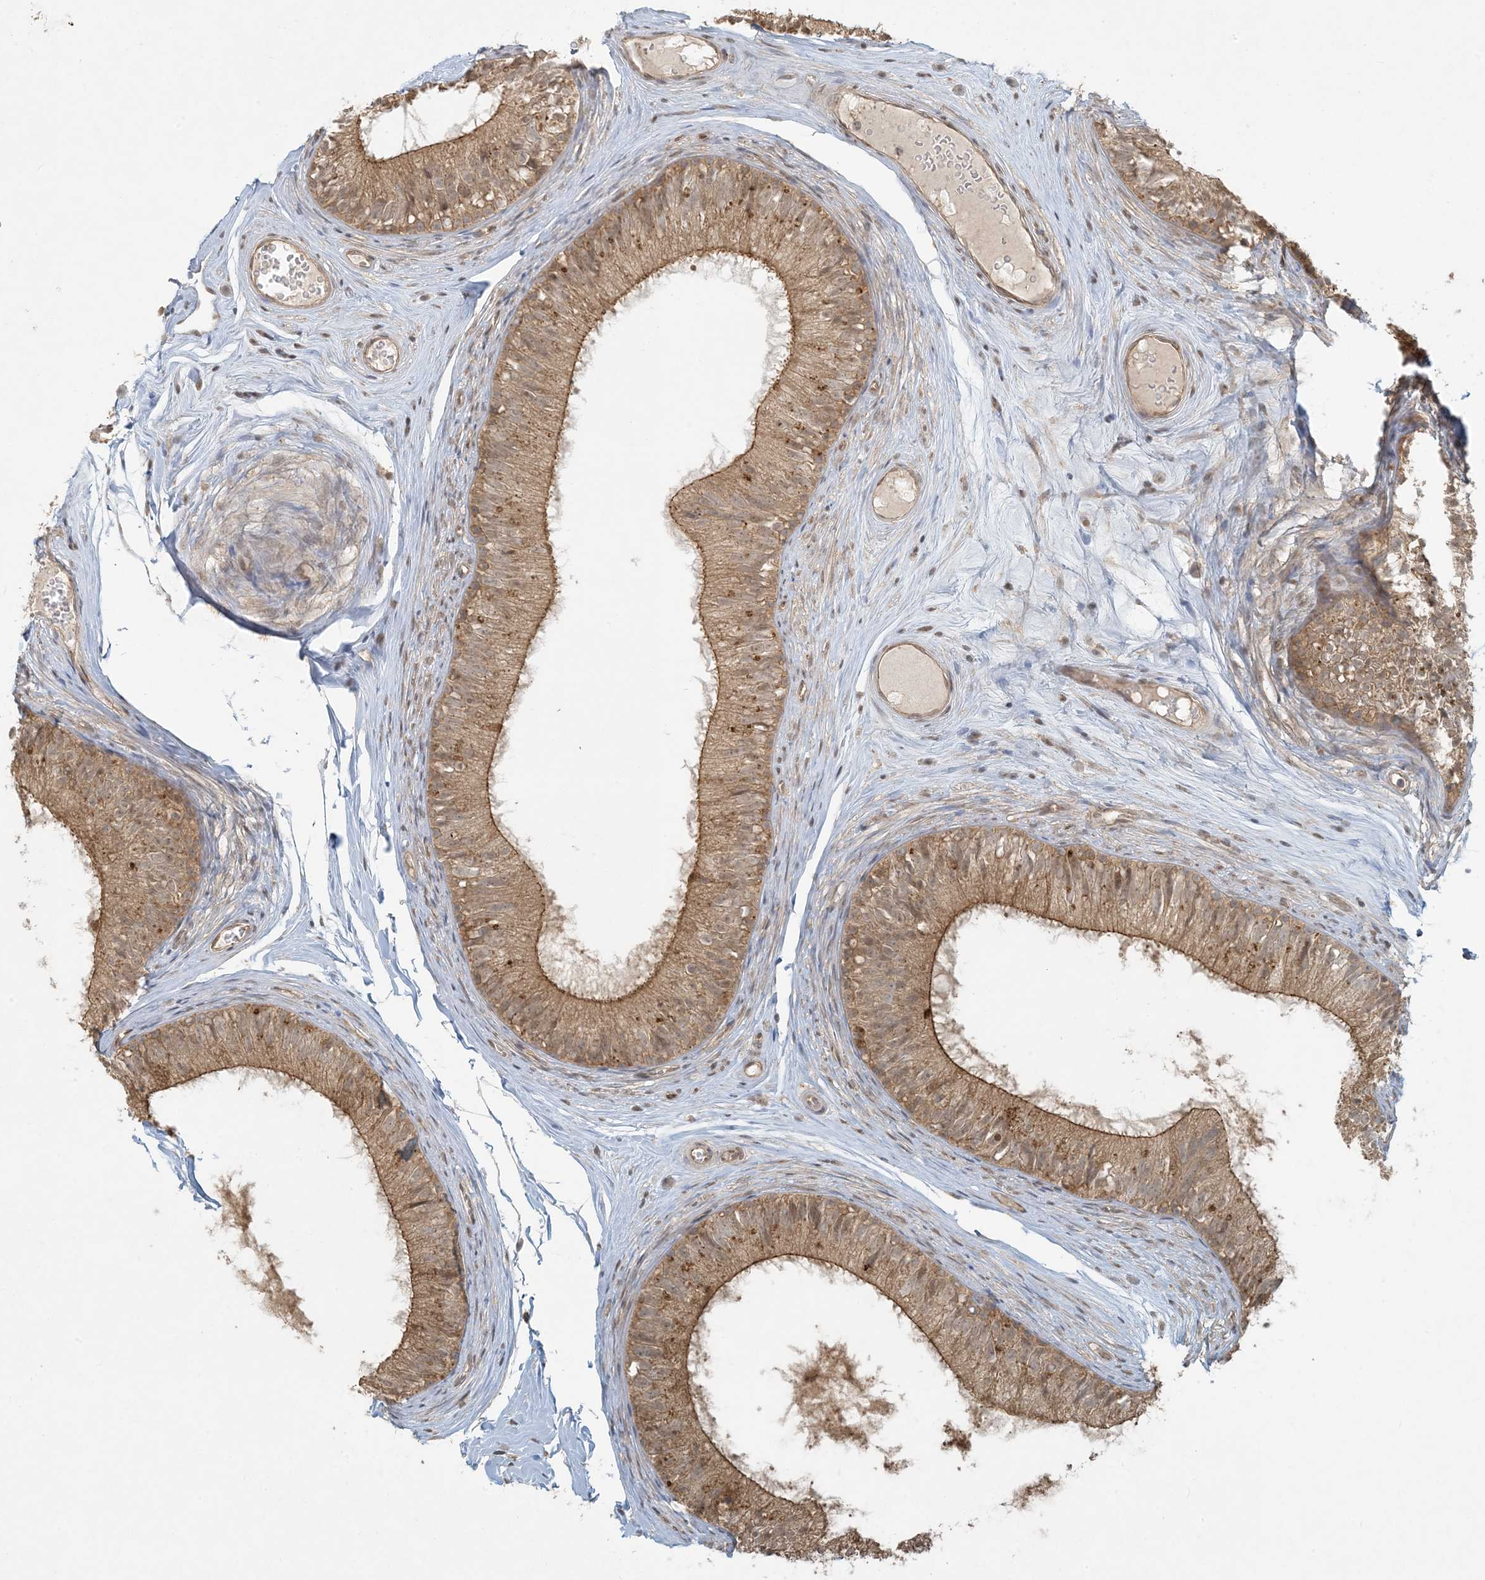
{"staining": {"intensity": "moderate", "quantity": ">75%", "location": "cytoplasmic/membranous"}, "tissue": "epididymis", "cell_type": "Glandular cells", "image_type": "normal", "snomed": [{"axis": "morphology", "description": "Normal tissue, NOS"}, {"axis": "morphology", "description": "Seminoma in situ"}, {"axis": "topography", "description": "Testis"}, {"axis": "topography", "description": "Epididymis"}], "caption": "Protein analysis of normal epididymis demonstrates moderate cytoplasmic/membranous staining in about >75% of glandular cells.", "gene": "BCORL1", "patient": {"sex": "male", "age": 28}}